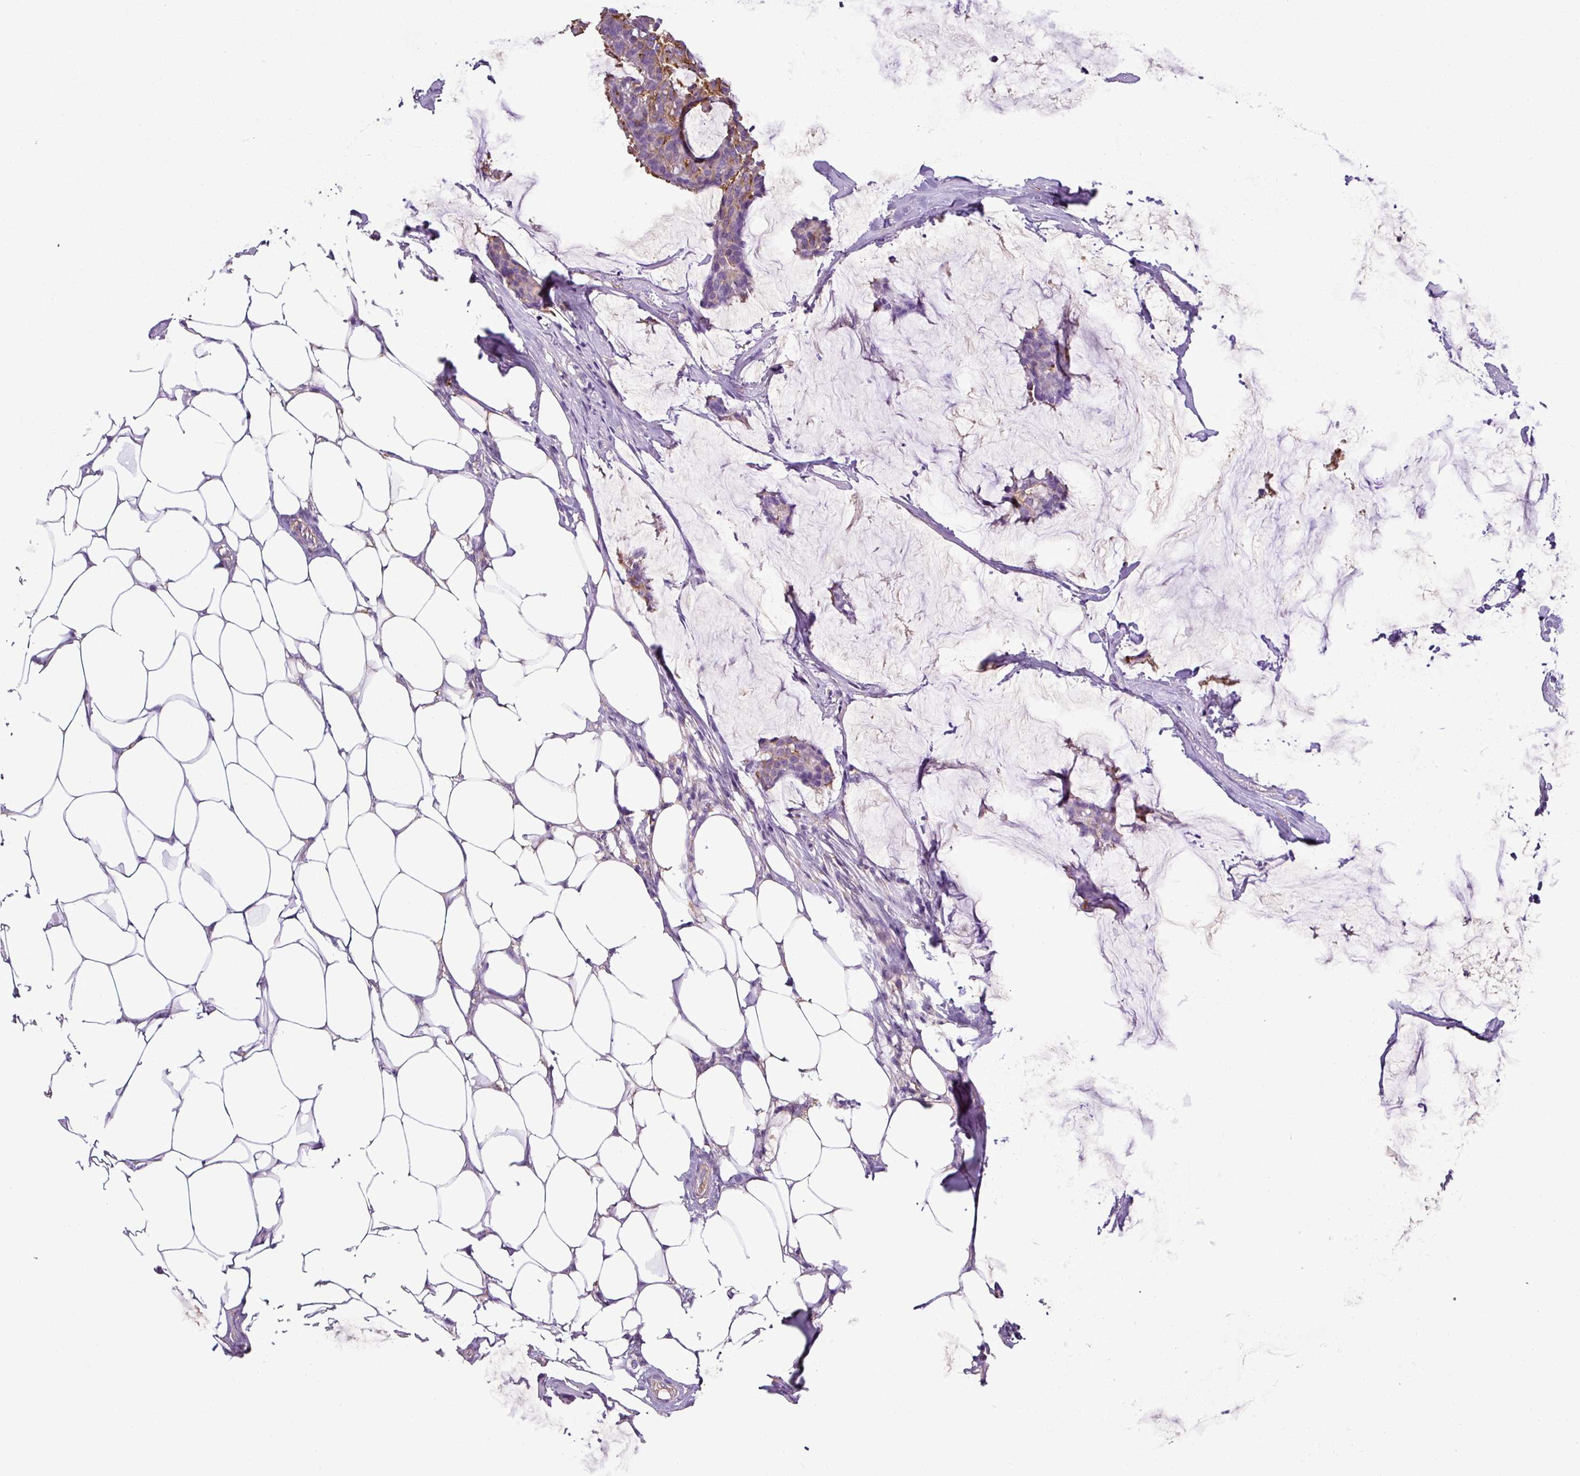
{"staining": {"intensity": "moderate", "quantity": "25%-75%", "location": "cytoplasmic/membranous"}, "tissue": "breast cancer", "cell_type": "Tumor cells", "image_type": "cancer", "snomed": [{"axis": "morphology", "description": "Duct carcinoma"}, {"axis": "topography", "description": "Breast"}], "caption": "Immunohistochemistry (IHC) (DAB (3,3'-diaminobenzidine)) staining of breast invasive ductal carcinoma demonstrates moderate cytoplasmic/membranous protein staining in approximately 25%-75% of tumor cells. The protein is stained brown, and the nuclei are stained in blue (DAB IHC with brightfield microscopy, high magnification).", "gene": "XNDC1N", "patient": {"sex": "female", "age": 93}}